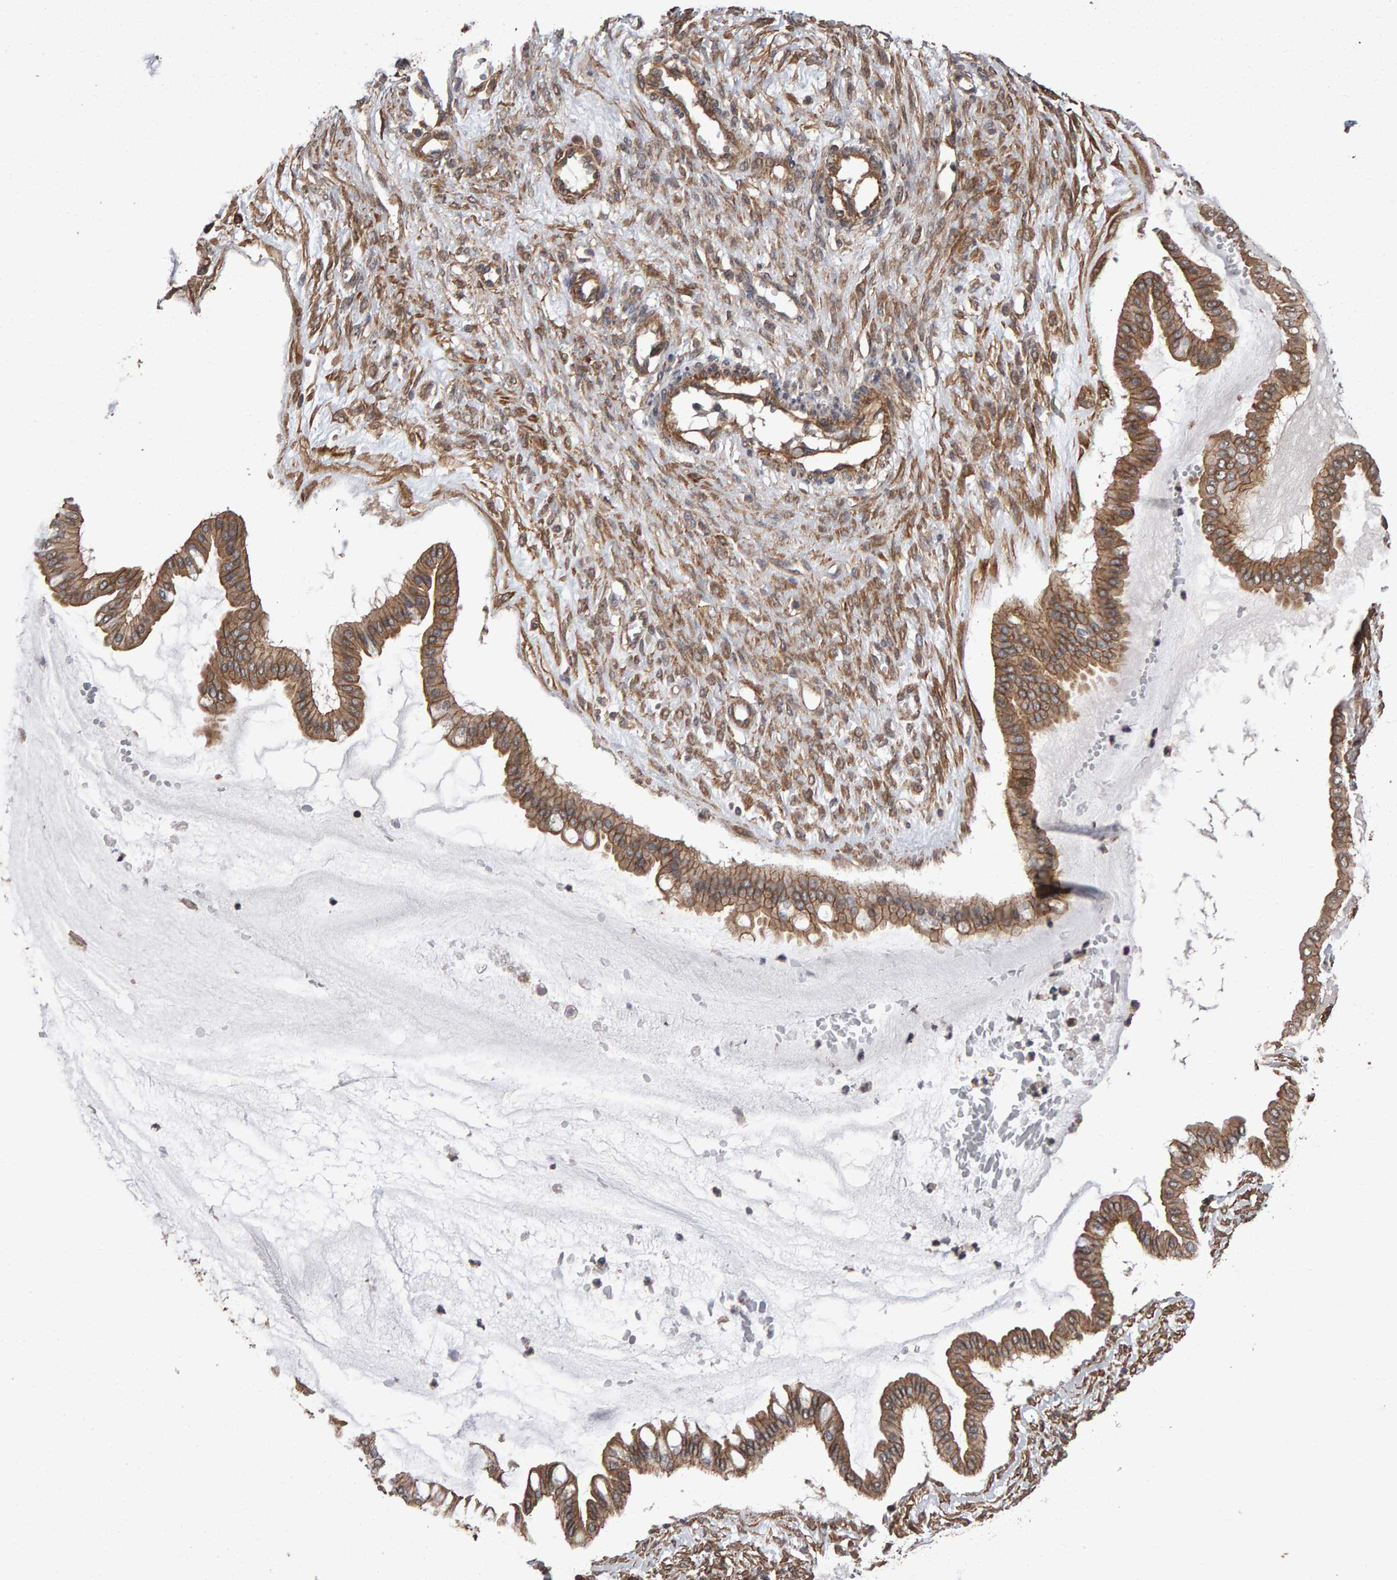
{"staining": {"intensity": "moderate", "quantity": ">75%", "location": "cytoplasmic/membranous"}, "tissue": "ovarian cancer", "cell_type": "Tumor cells", "image_type": "cancer", "snomed": [{"axis": "morphology", "description": "Cystadenocarcinoma, mucinous, NOS"}, {"axis": "topography", "description": "Ovary"}], "caption": "High-power microscopy captured an IHC photomicrograph of ovarian cancer (mucinous cystadenocarcinoma), revealing moderate cytoplasmic/membranous expression in approximately >75% of tumor cells.", "gene": "SCRIB", "patient": {"sex": "female", "age": 73}}